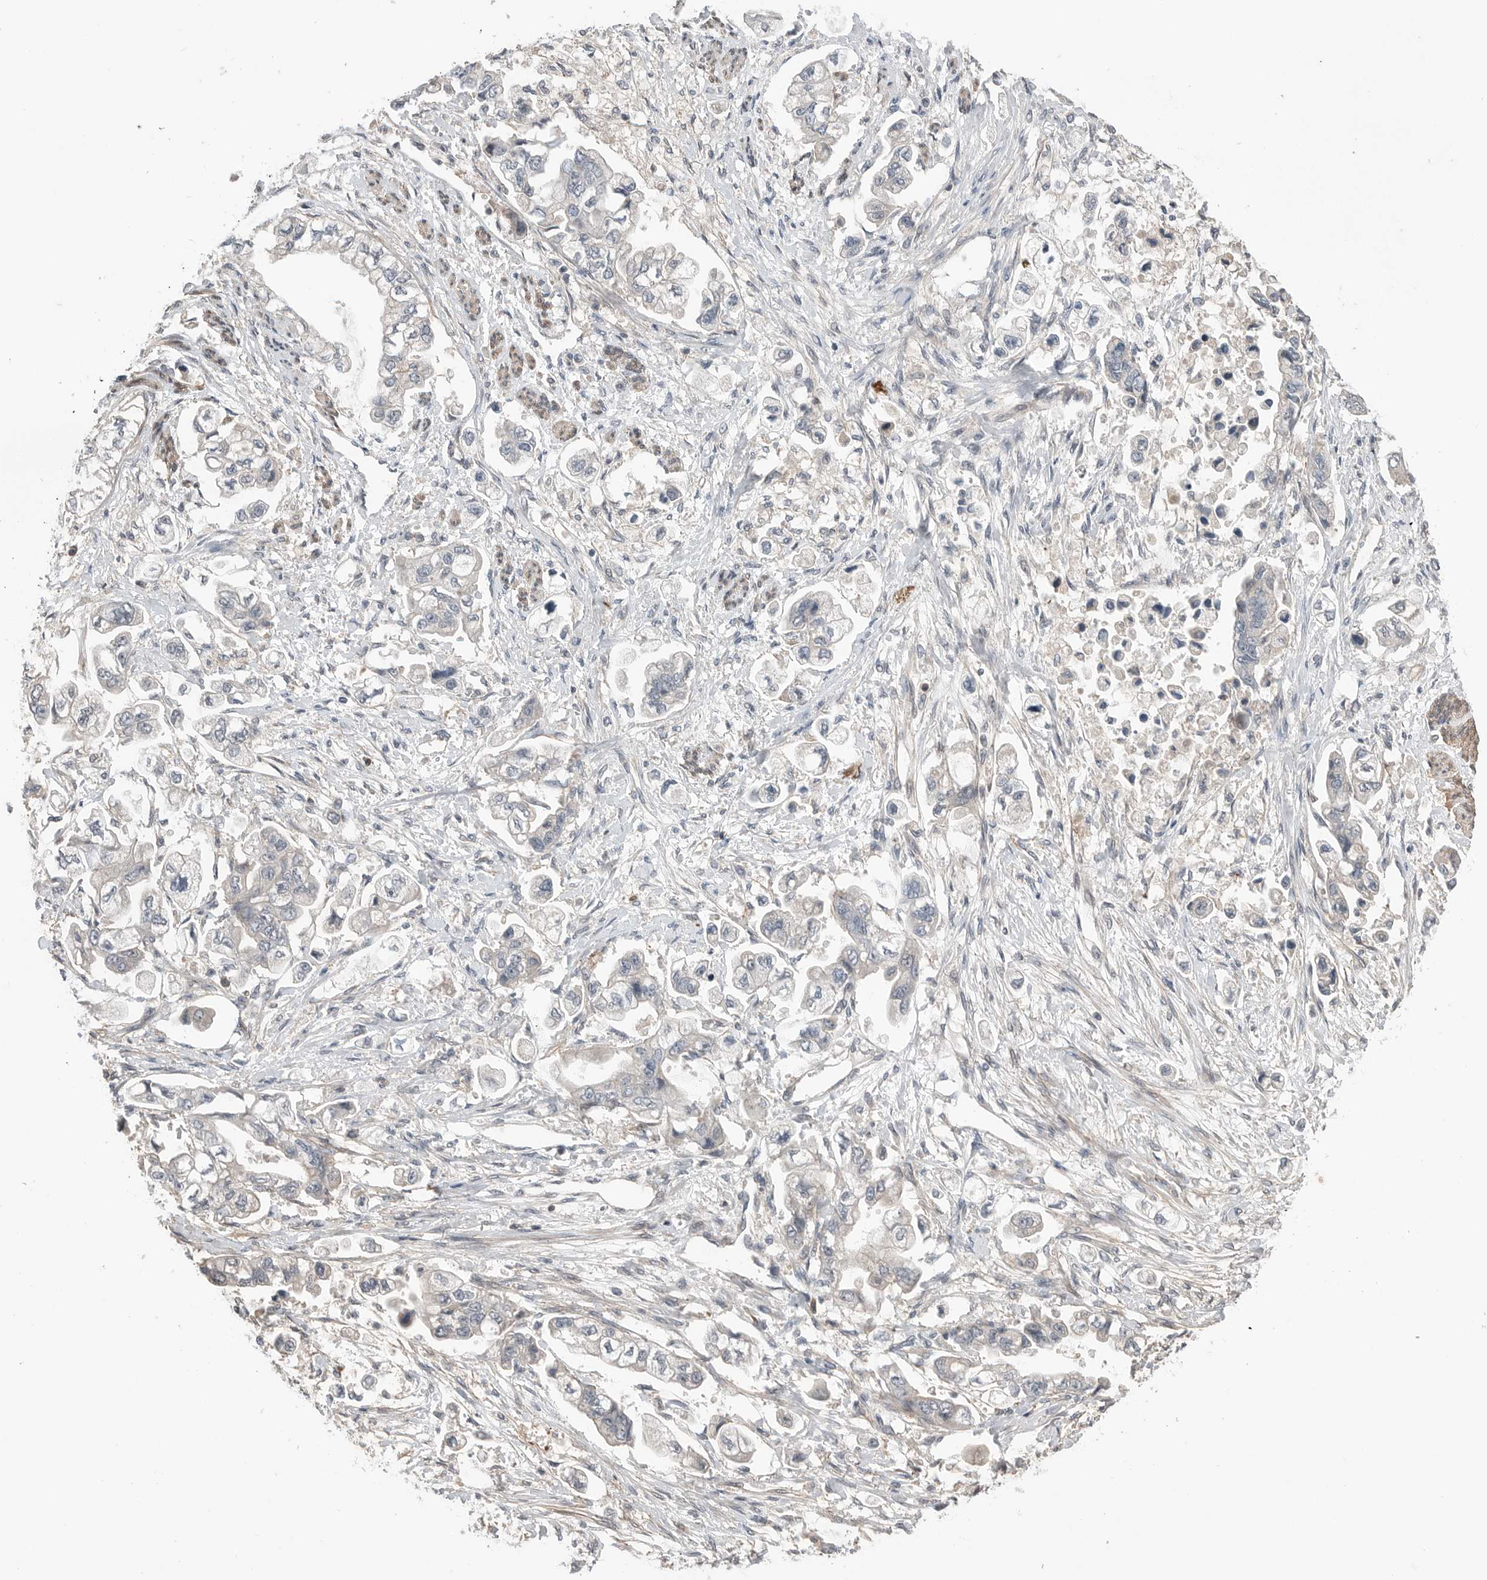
{"staining": {"intensity": "negative", "quantity": "none", "location": "none"}, "tissue": "stomach cancer", "cell_type": "Tumor cells", "image_type": "cancer", "snomed": [{"axis": "morphology", "description": "Adenocarcinoma, NOS"}, {"axis": "topography", "description": "Stomach"}], "caption": "Image shows no significant protein expression in tumor cells of stomach cancer.", "gene": "PEAK1", "patient": {"sex": "male", "age": 62}}